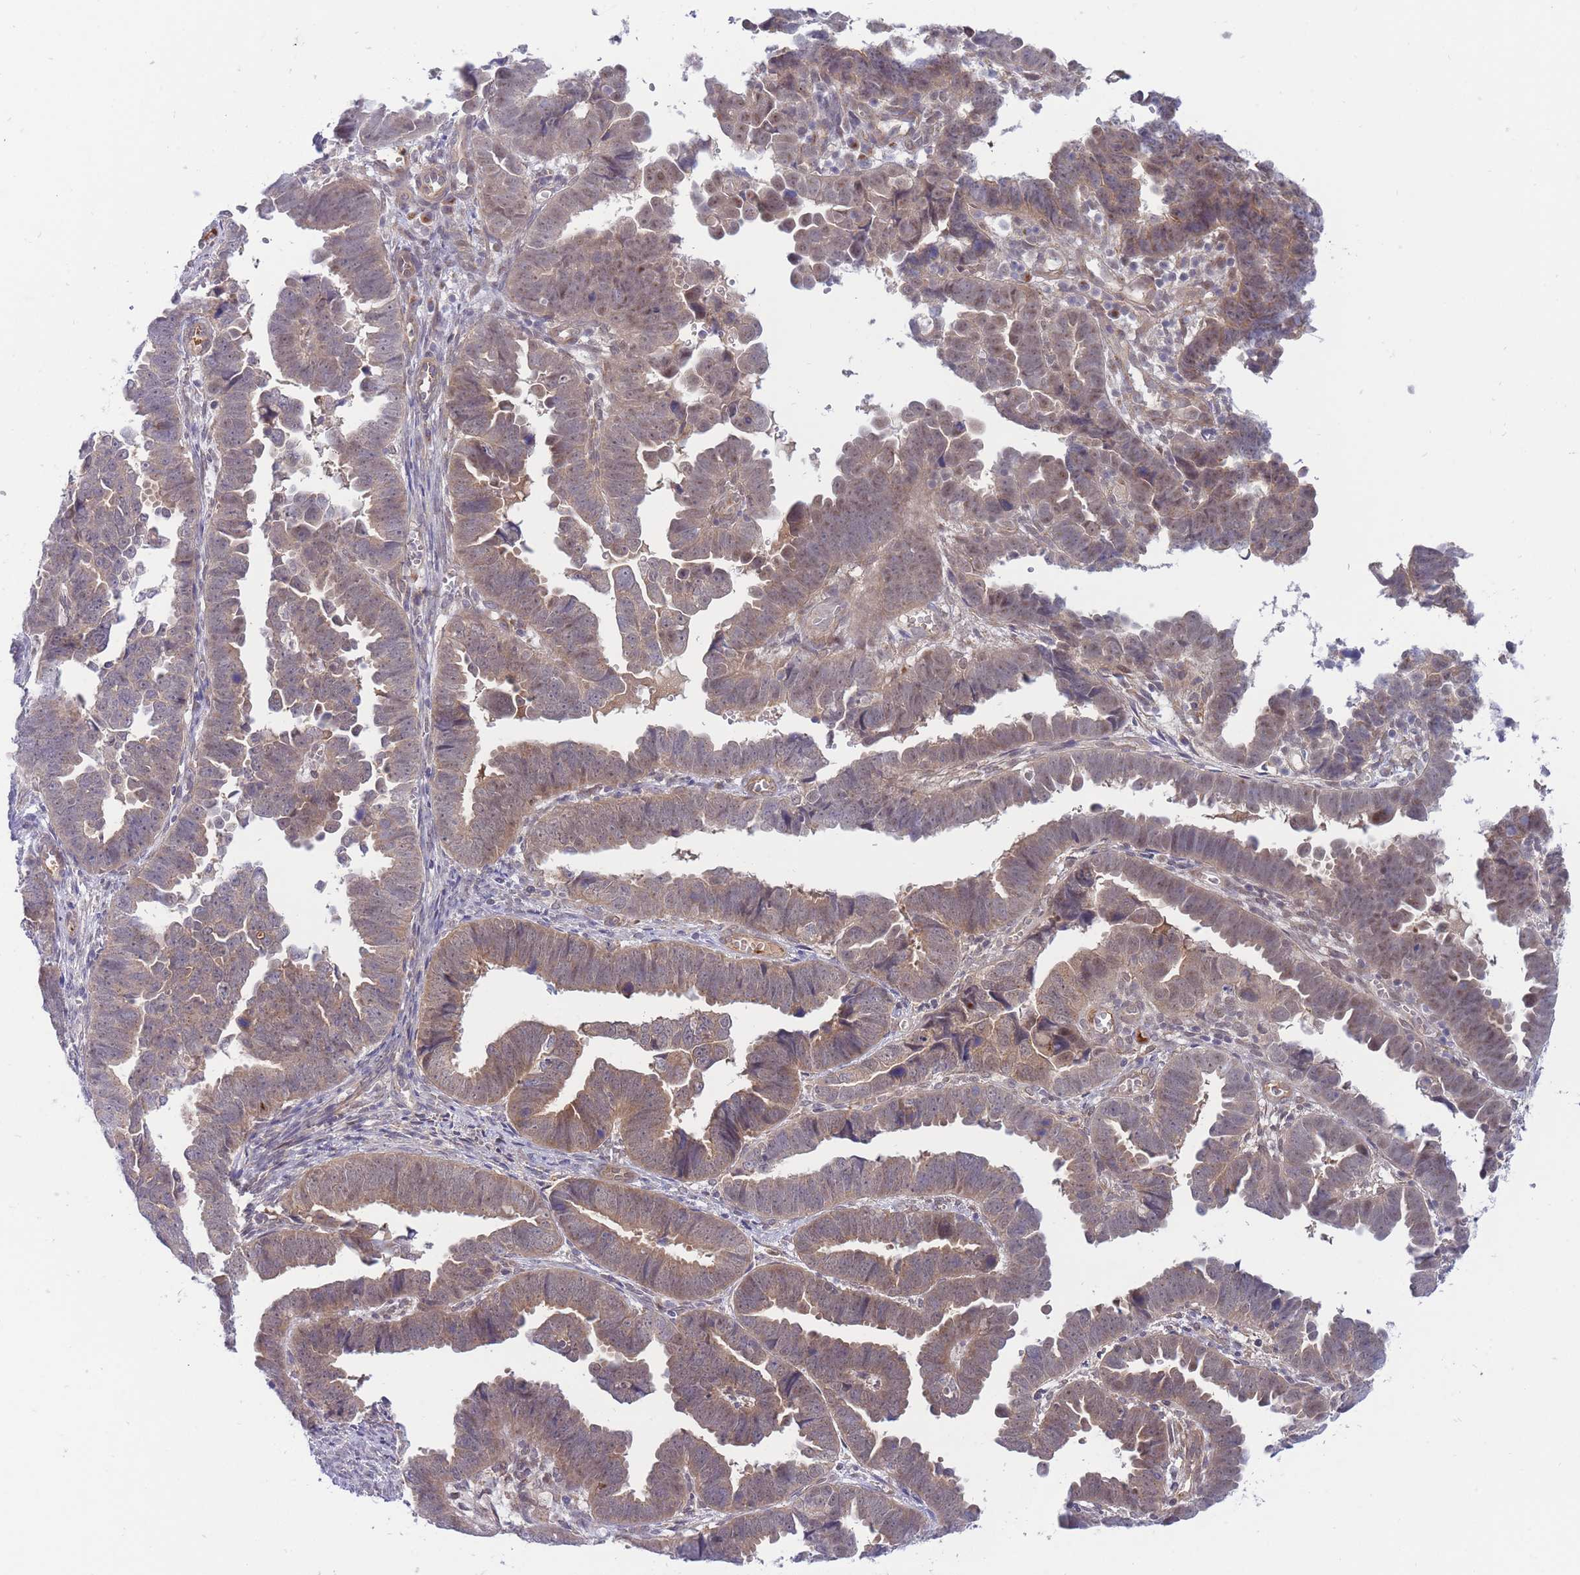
{"staining": {"intensity": "weak", "quantity": ">75%", "location": "cytoplasmic/membranous"}, "tissue": "endometrial cancer", "cell_type": "Tumor cells", "image_type": "cancer", "snomed": [{"axis": "morphology", "description": "Adenocarcinoma, NOS"}, {"axis": "topography", "description": "Endometrium"}], "caption": "Immunohistochemical staining of human adenocarcinoma (endometrial) demonstrates weak cytoplasmic/membranous protein positivity in approximately >75% of tumor cells. (brown staining indicates protein expression, while blue staining denotes nuclei).", "gene": "APOL4", "patient": {"sex": "female", "age": 75}}